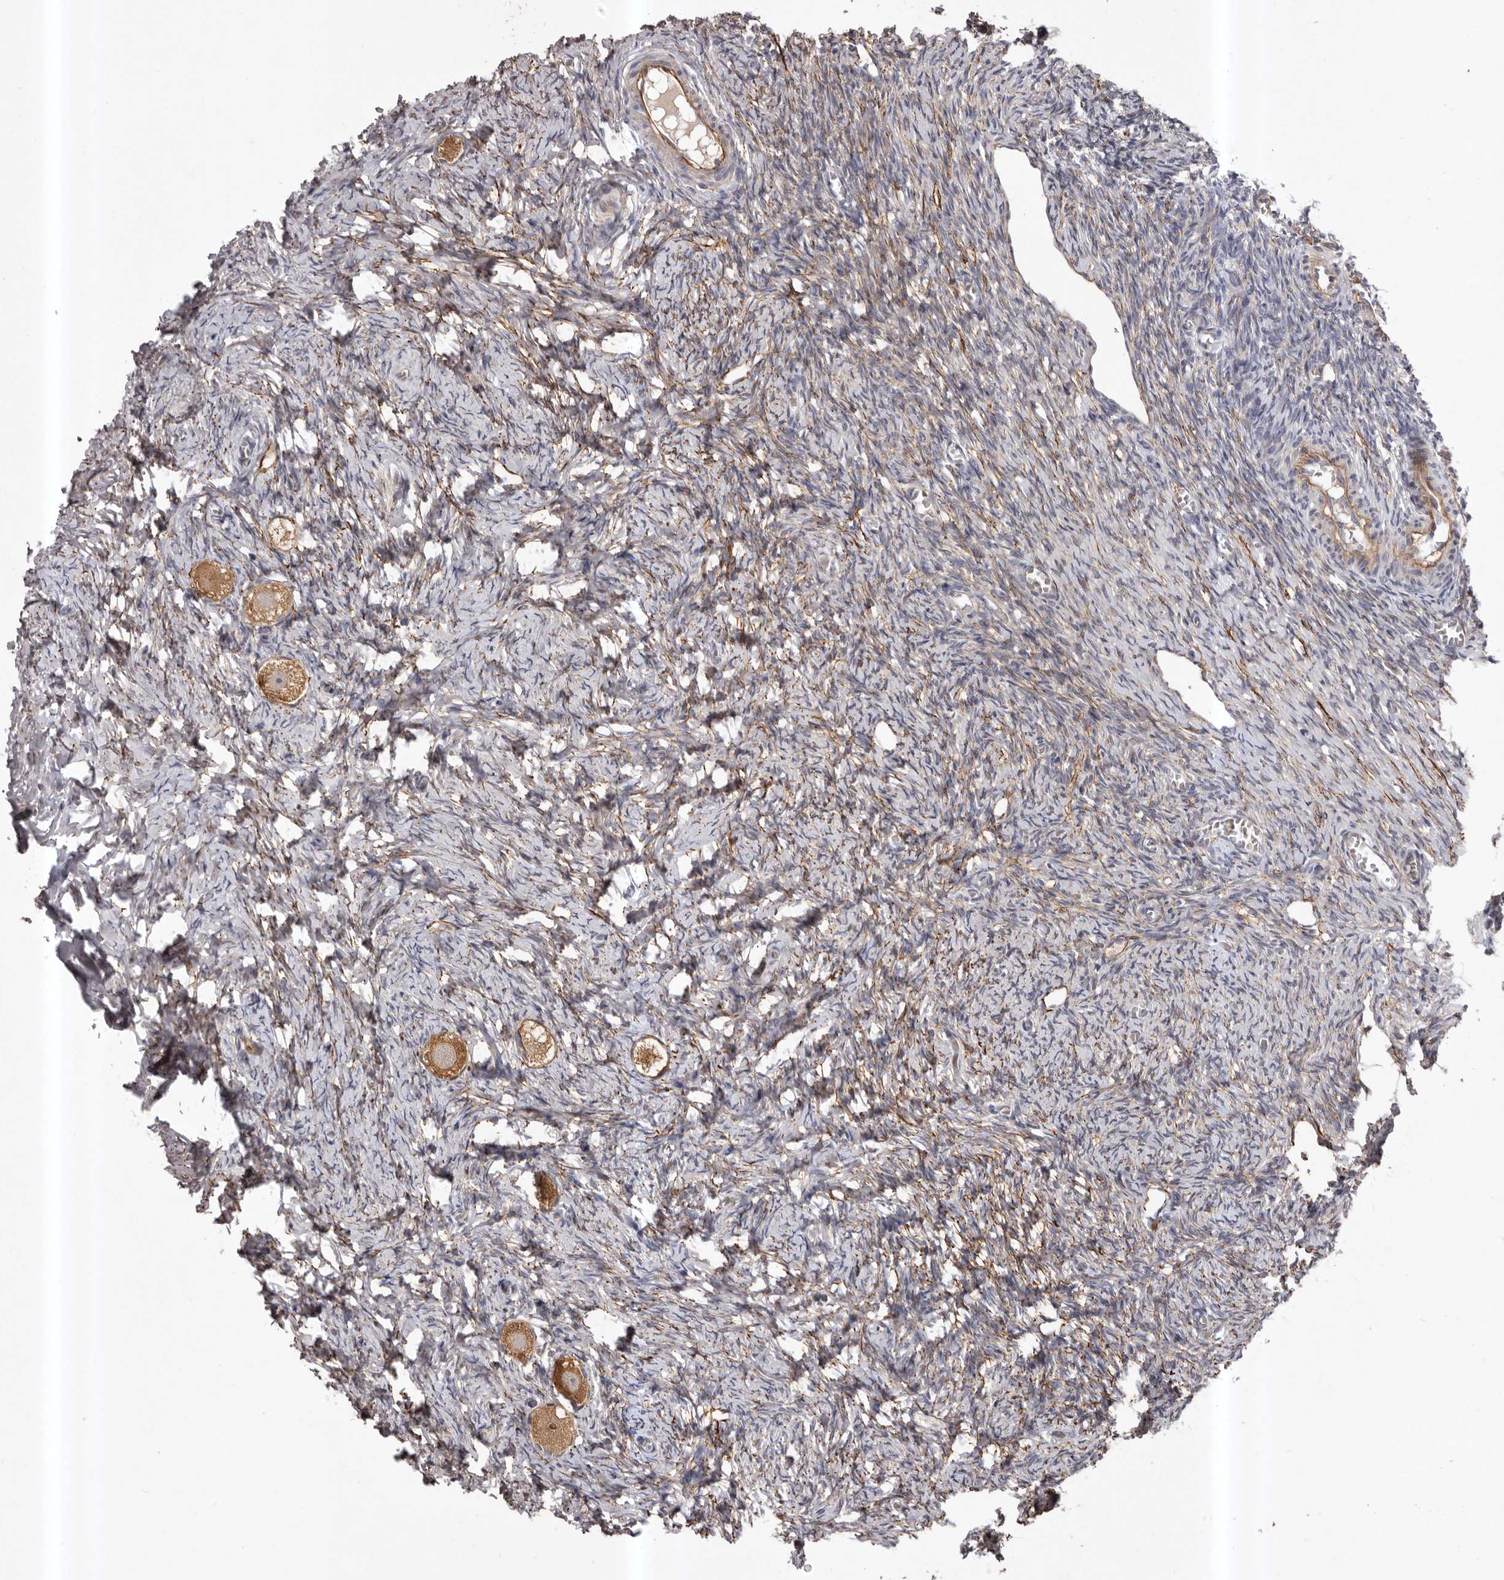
{"staining": {"intensity": "moderate", "quantity": ">75%", "location": "cytoplasmic/membranous"}, "tissue": "ovary", "cell_type": "Follicle cells", "image_type": "normal", "snomed": [{"axis": "morphology", "description": "Normal tissue, NOS"}, {"axis": "topography", "description": "Ovary"}], "caption": "A brown stain highlights moderate cytoplasmic/membranous positivity of a protein in follicle cells of normal human ovary.", "gene": "HBS1L", "patient": {"sex": "female", "age": 27}}